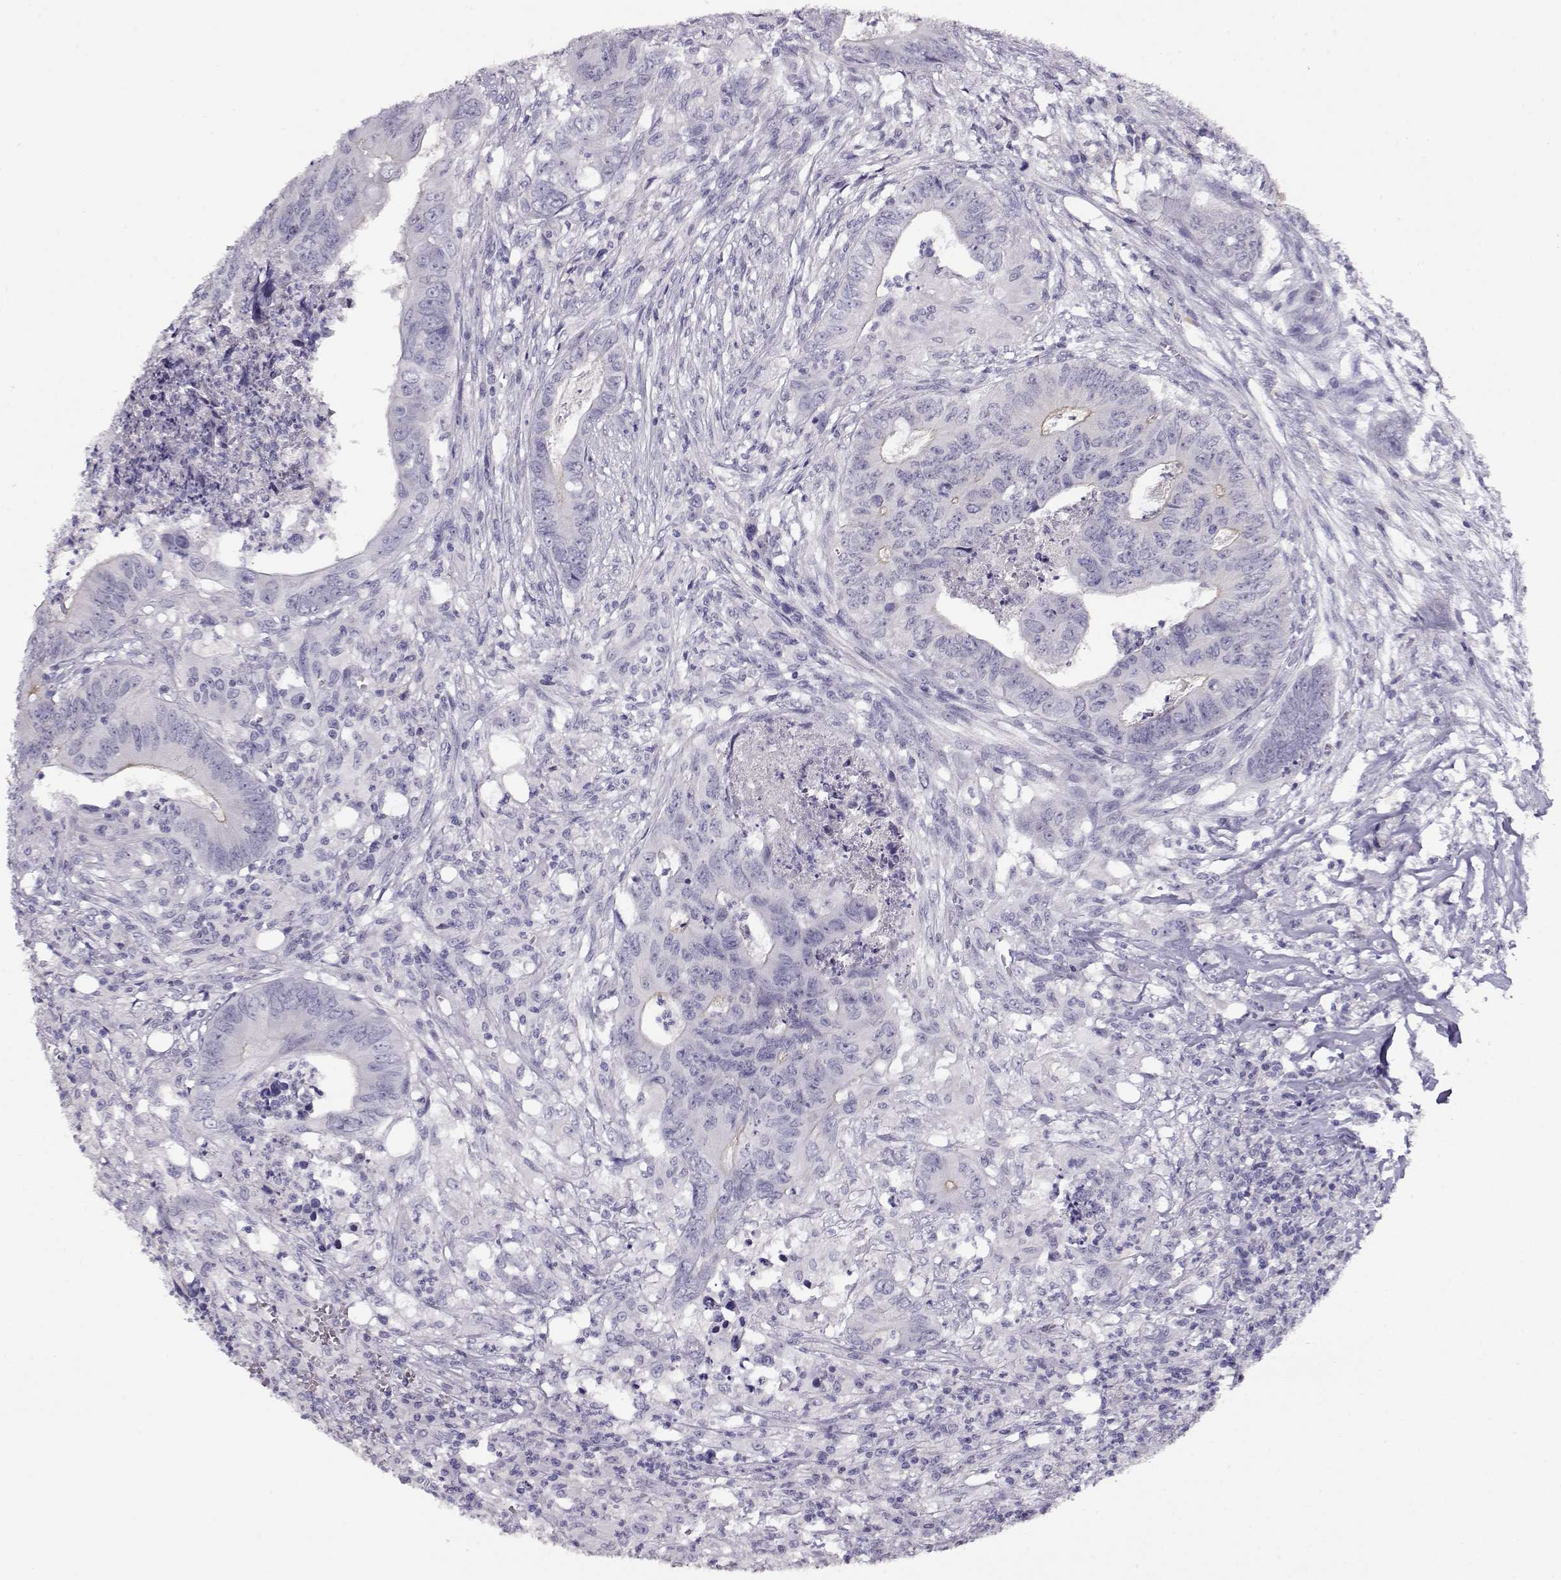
{"staining": {"intensity": "negative", "quantity": "none", "location": "none"}, "tissue": "colorectal cancer", "cell_type": "Tumor cells", "image_type": "cancer", "snomed": [{"axis": "morphology", "description": "Adenocarcinoma, NOS"}, {"axis": "topography", "description": "Colon"}], "caption": "Tumor cells show no significant protein staining in adenocarcinoma (colorectal).", "gene": "CRX", "patient": {"sex": "male", "age": 84}}